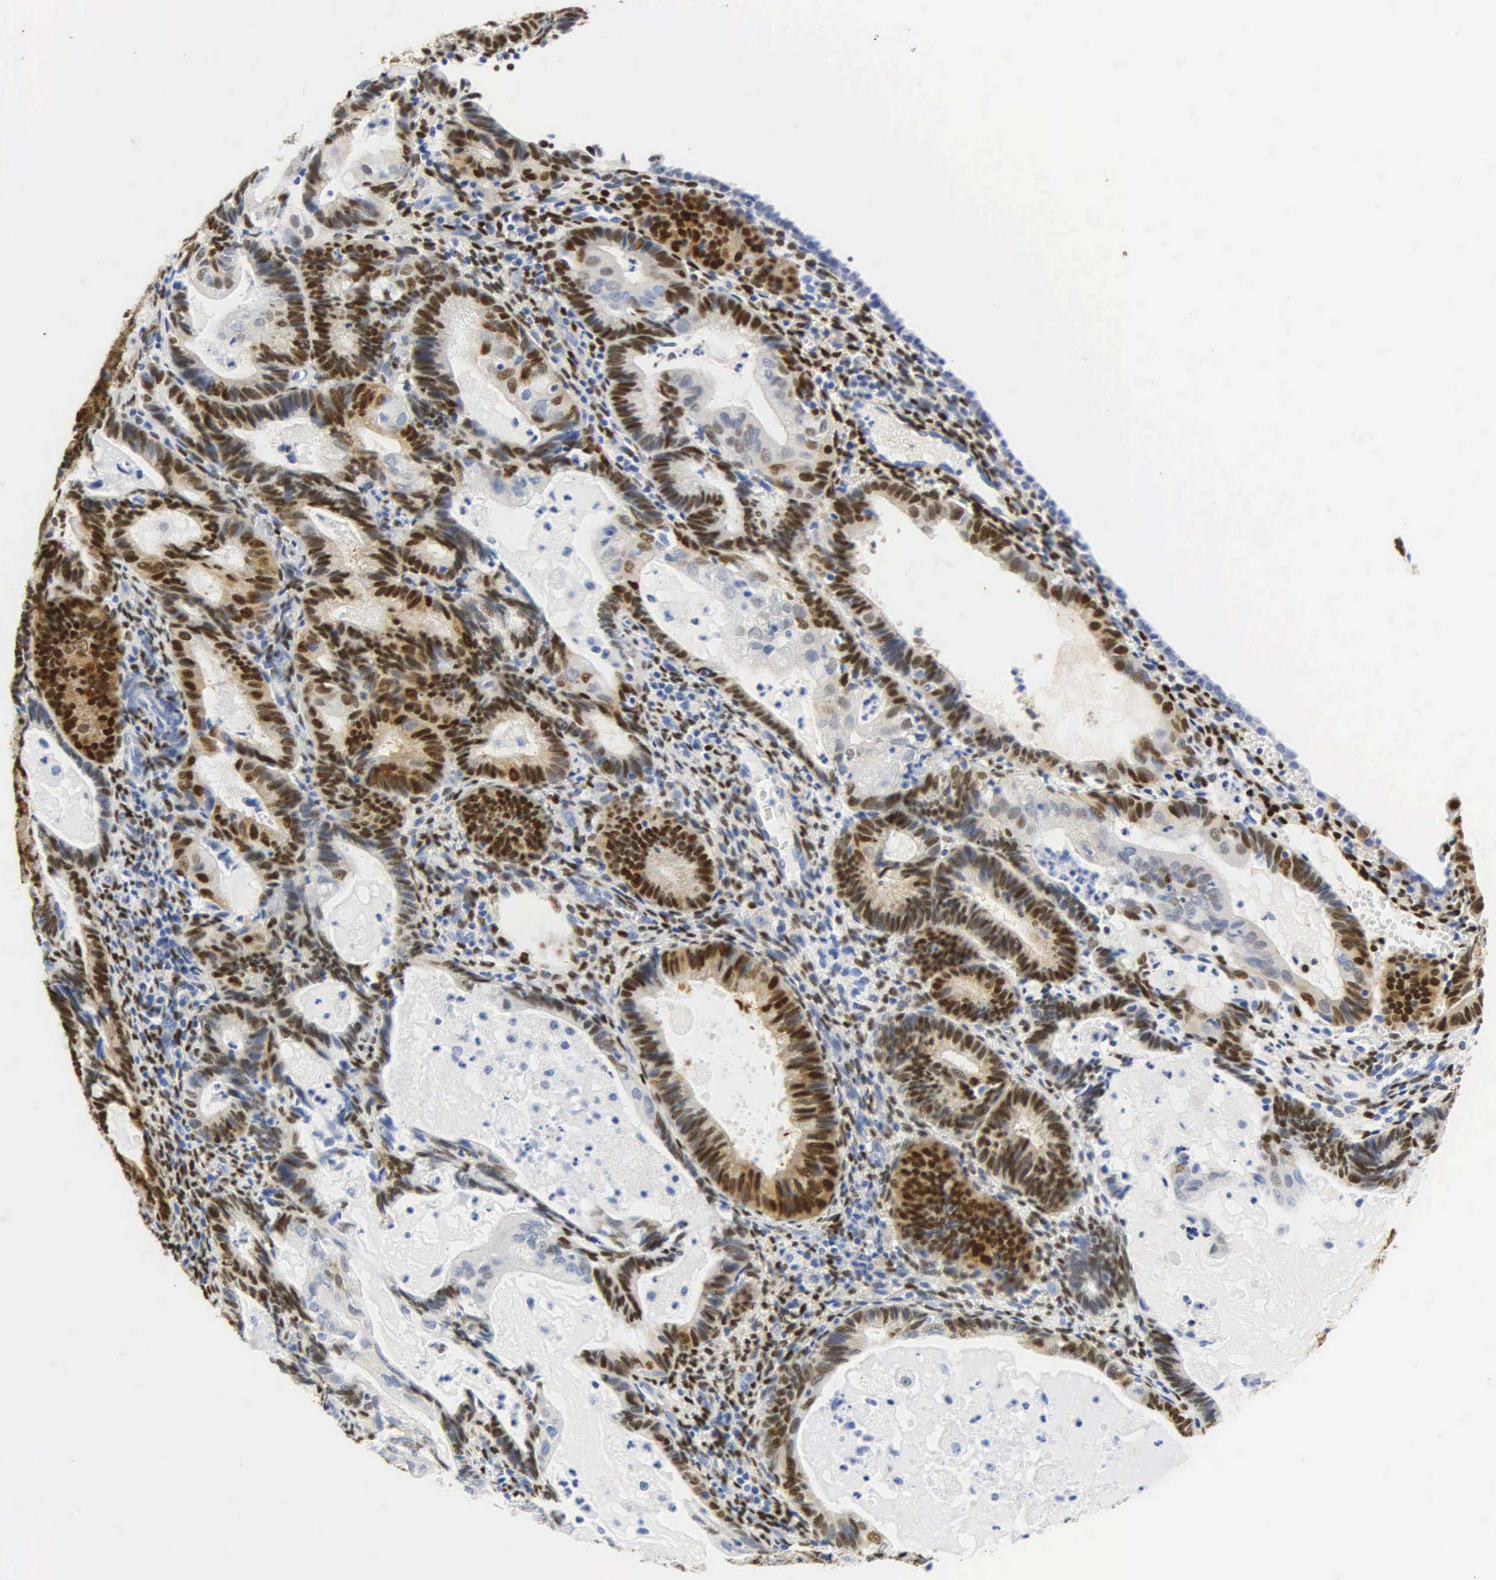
{"staining": {"intensity": "strong", "quantity": ">75%", "location": "nuclear"}, "tissue": "endometrial cancer", "cell_type": "Tumor cells", "image_type": "cancer", "snomed": [{"axis": "morphology", "description": "Adenocarcinoma, NOS"}, {"axis": "topography", "description": "Endometrium"}], "caption": "Immunohistochemical staining of human endometrial adenocarcinoma demonstrates high levels of strong nuclear staining in about >75% of tumor cells. (DAB (3,3'-diaminobenzidine) = brown stain, brightfield microscopy at high magnification).", "gene": "PGR", "patient": {"sex": "female", "age": 63}}